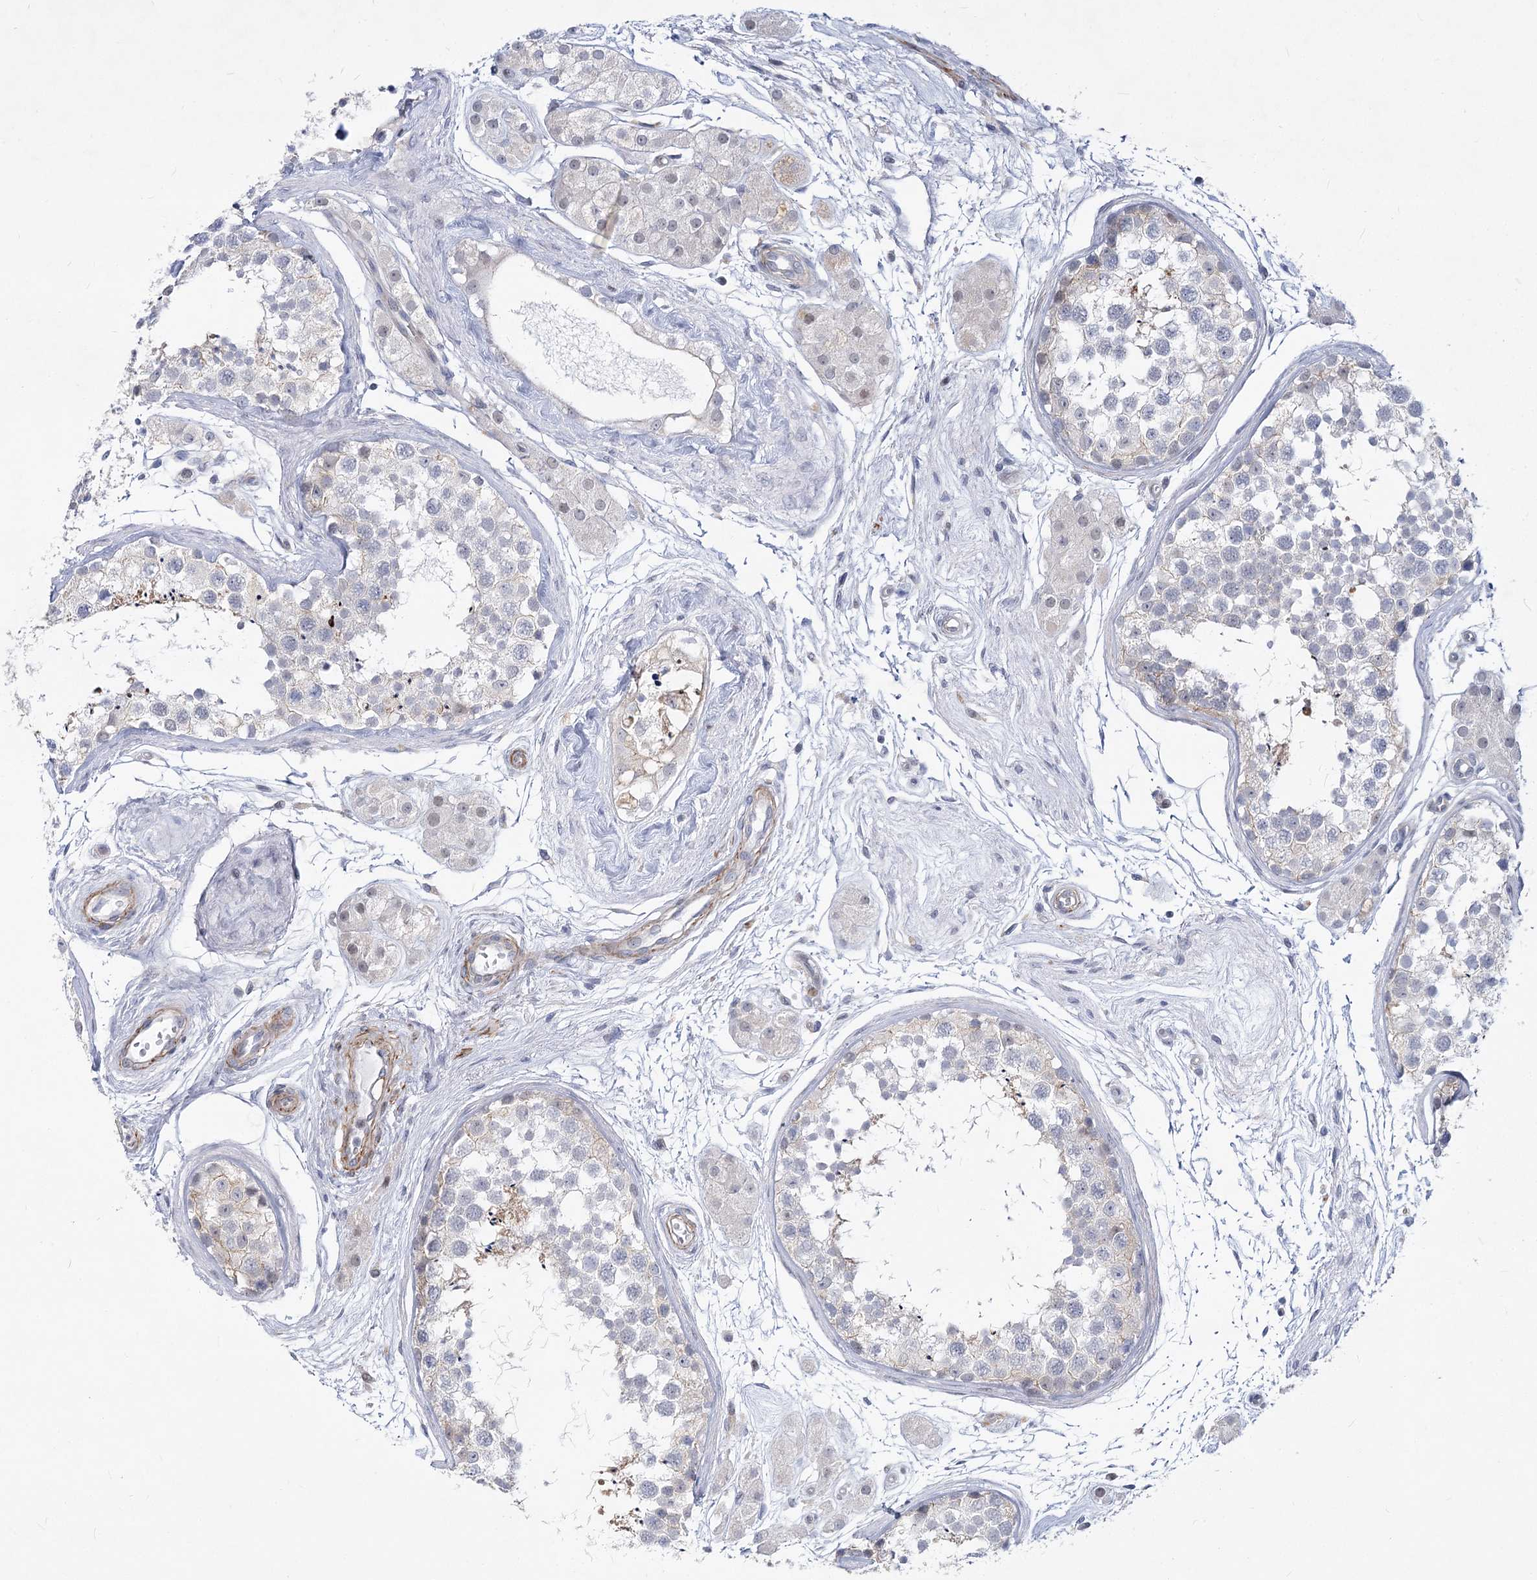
{"staining": {"intensity": "weak", "quantity": "<25%", "location": "cytoplasmic/membranous"}, "tissue": "testis", "cell_type": "Cells in seminiferous ducts", "image_type": "normal", "snomed": [{"axis": "morphology", "description": "Normal tissue, NOS"}, {"axis": "topography", "description": "Testis"}], "caption": "Immunohistochemistry photomicrograph of benign testis stained for a protein (brown), which demonstrates no expression in cells in seminiferous ducts.", "gene": "ARSI", "patient": {"sex": "male", "age": 56}}